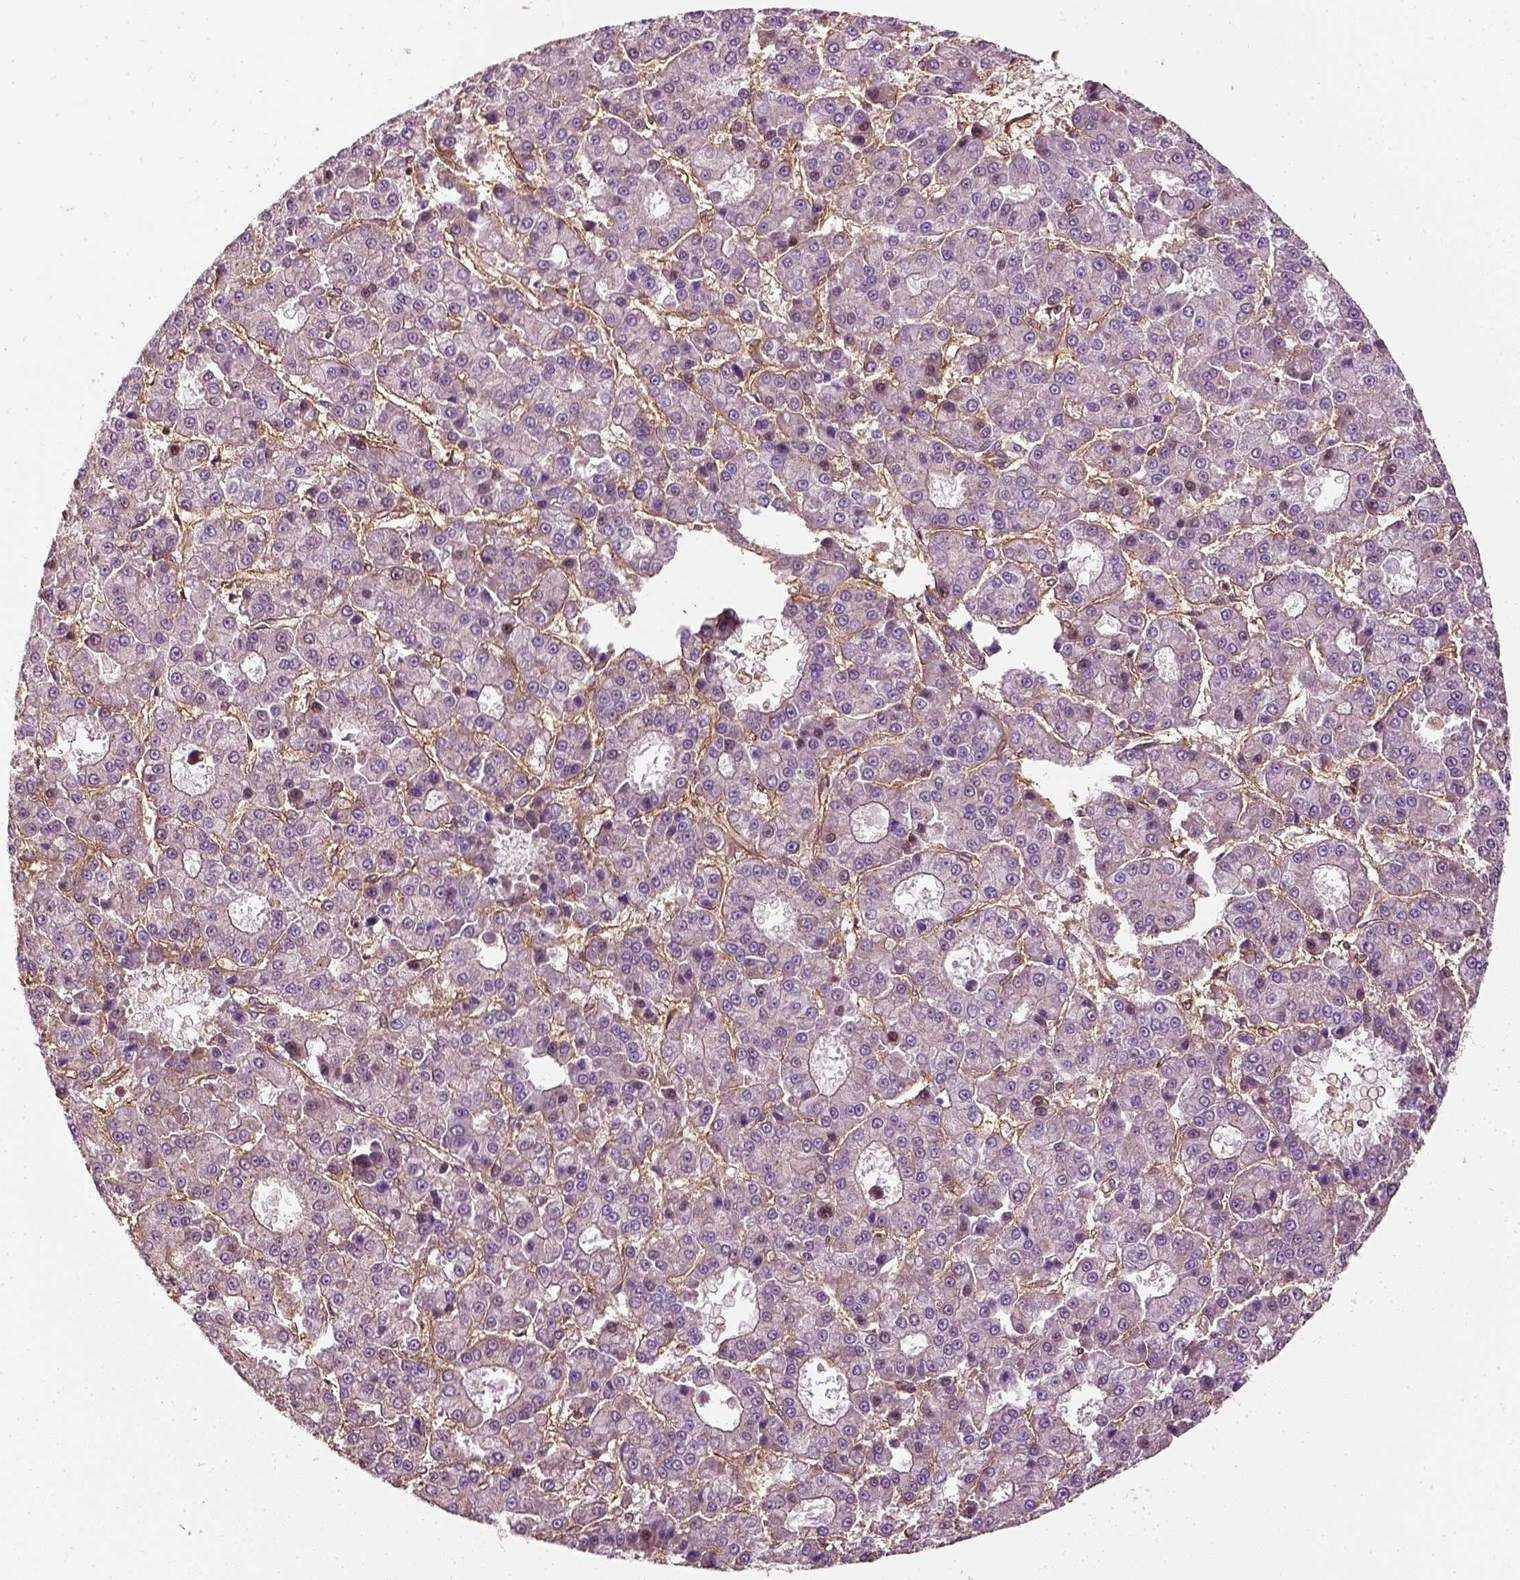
{"staining": {"intensity": "negative", "quantity": "none", "location": "none"}, "tissue": "liver cancer", "cell_type": "Tumor cells", "image_type": "cancer", "snomed": [{"axis": "morphology", "description": "Carcinoma, Hepatocellular, NOS"}, {"axis": "topography", "description": "Liver"}], "caption": "The IHC micrograph has no significant positivity in tumor cells of liver hepatocellular carcinoma tissue.", "gene": "COL6A2", "patient": {"sex": "male", "age": 70}}